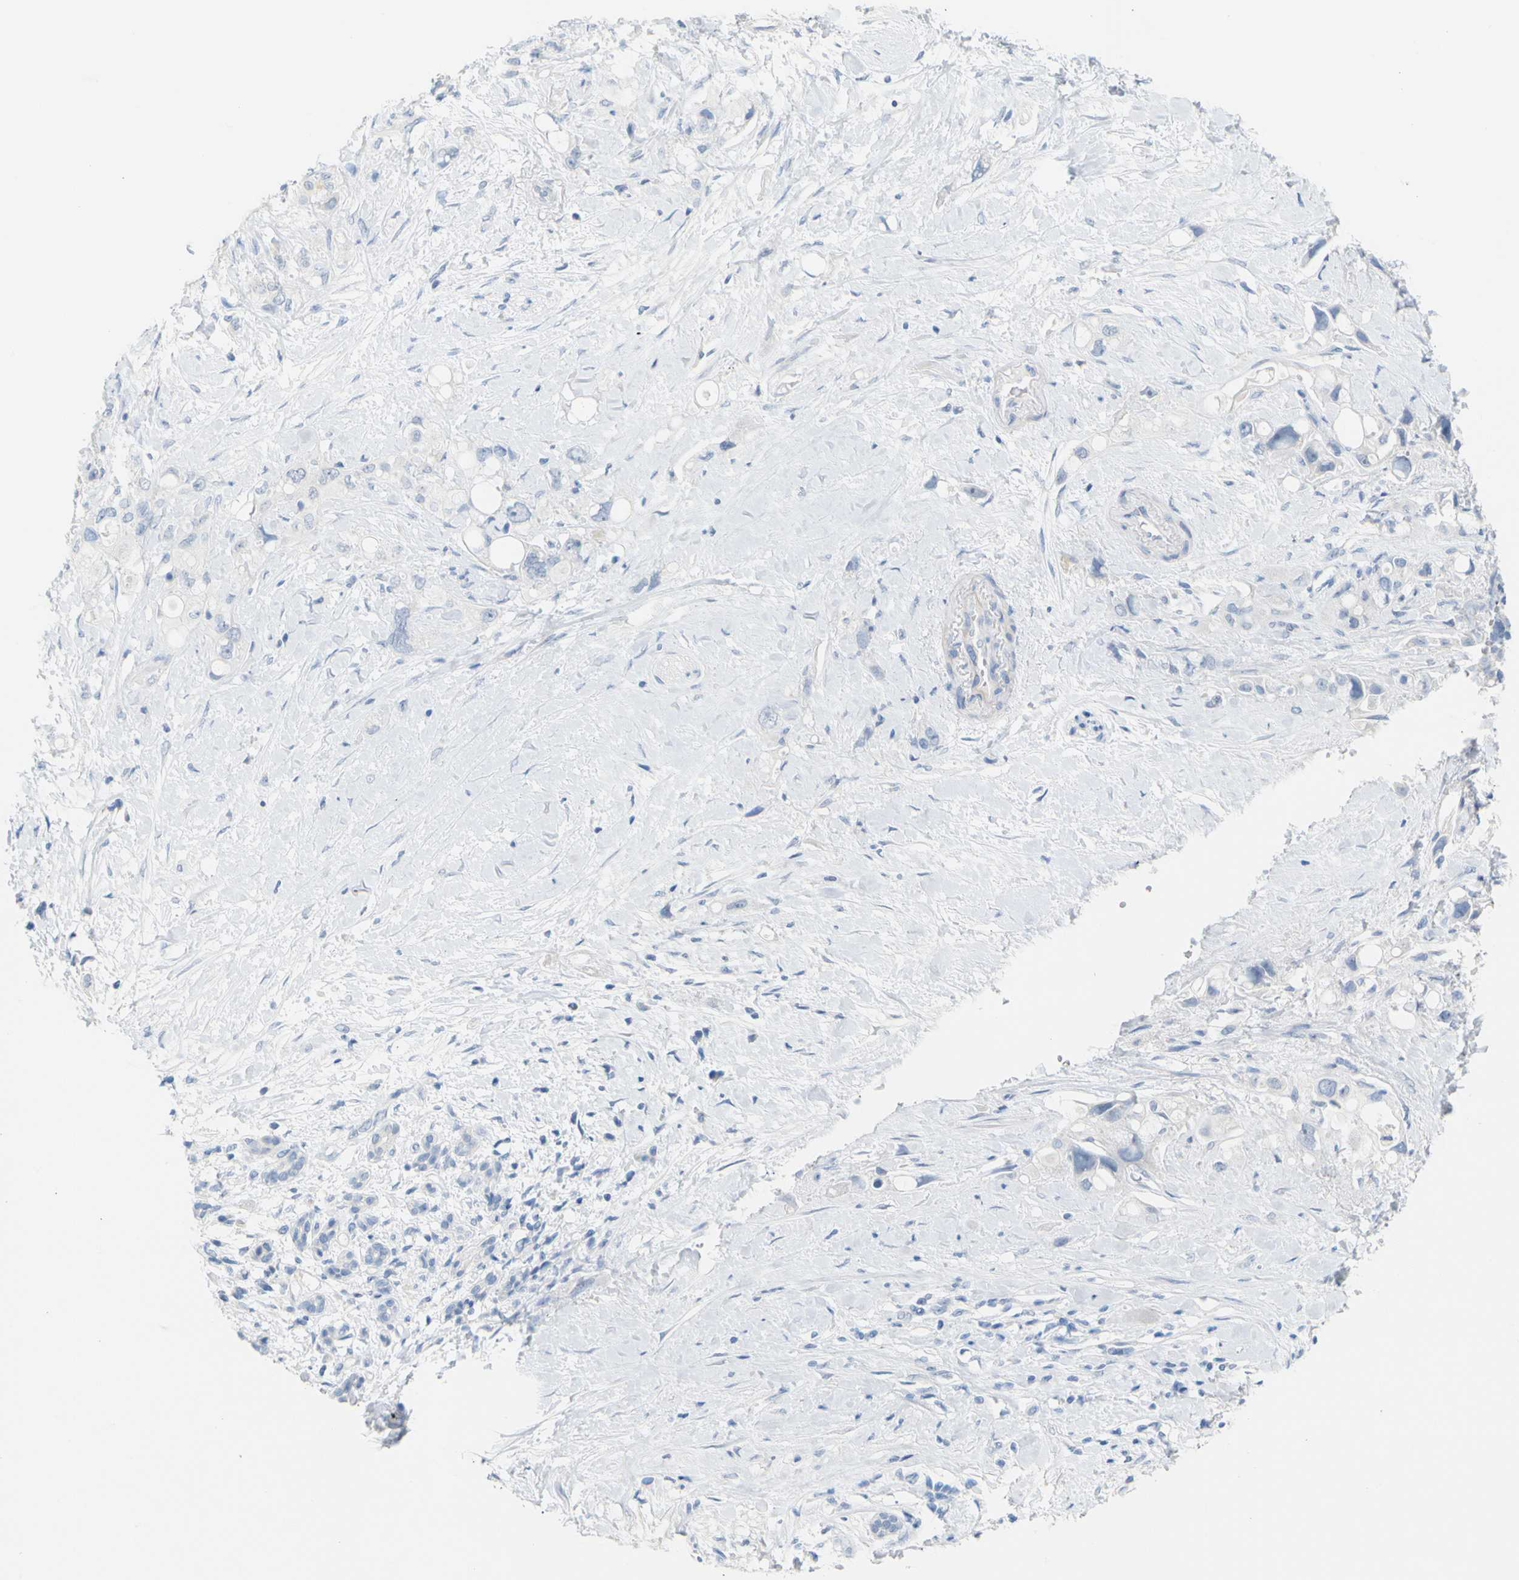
{"staining": {"intensity": "negative", "quantity": "none", "location": "none"}, "tissue": "pancreatic cancer", "cell_type": "Tumor cells", "image_type": "cancer", "snomed": [{"axis": "morphology", "description": "Adenocarcinoma, NOS"}, {"axis": "topography", "description": "Pancreas"}], "caption": "Immunohistochemical staining of human pancreatic cancer (adenocarcinoma) reveals no significant staining in tumor cells.", "gene": "OPN1SW", "patient": {"sex": "female", "age": 56}}